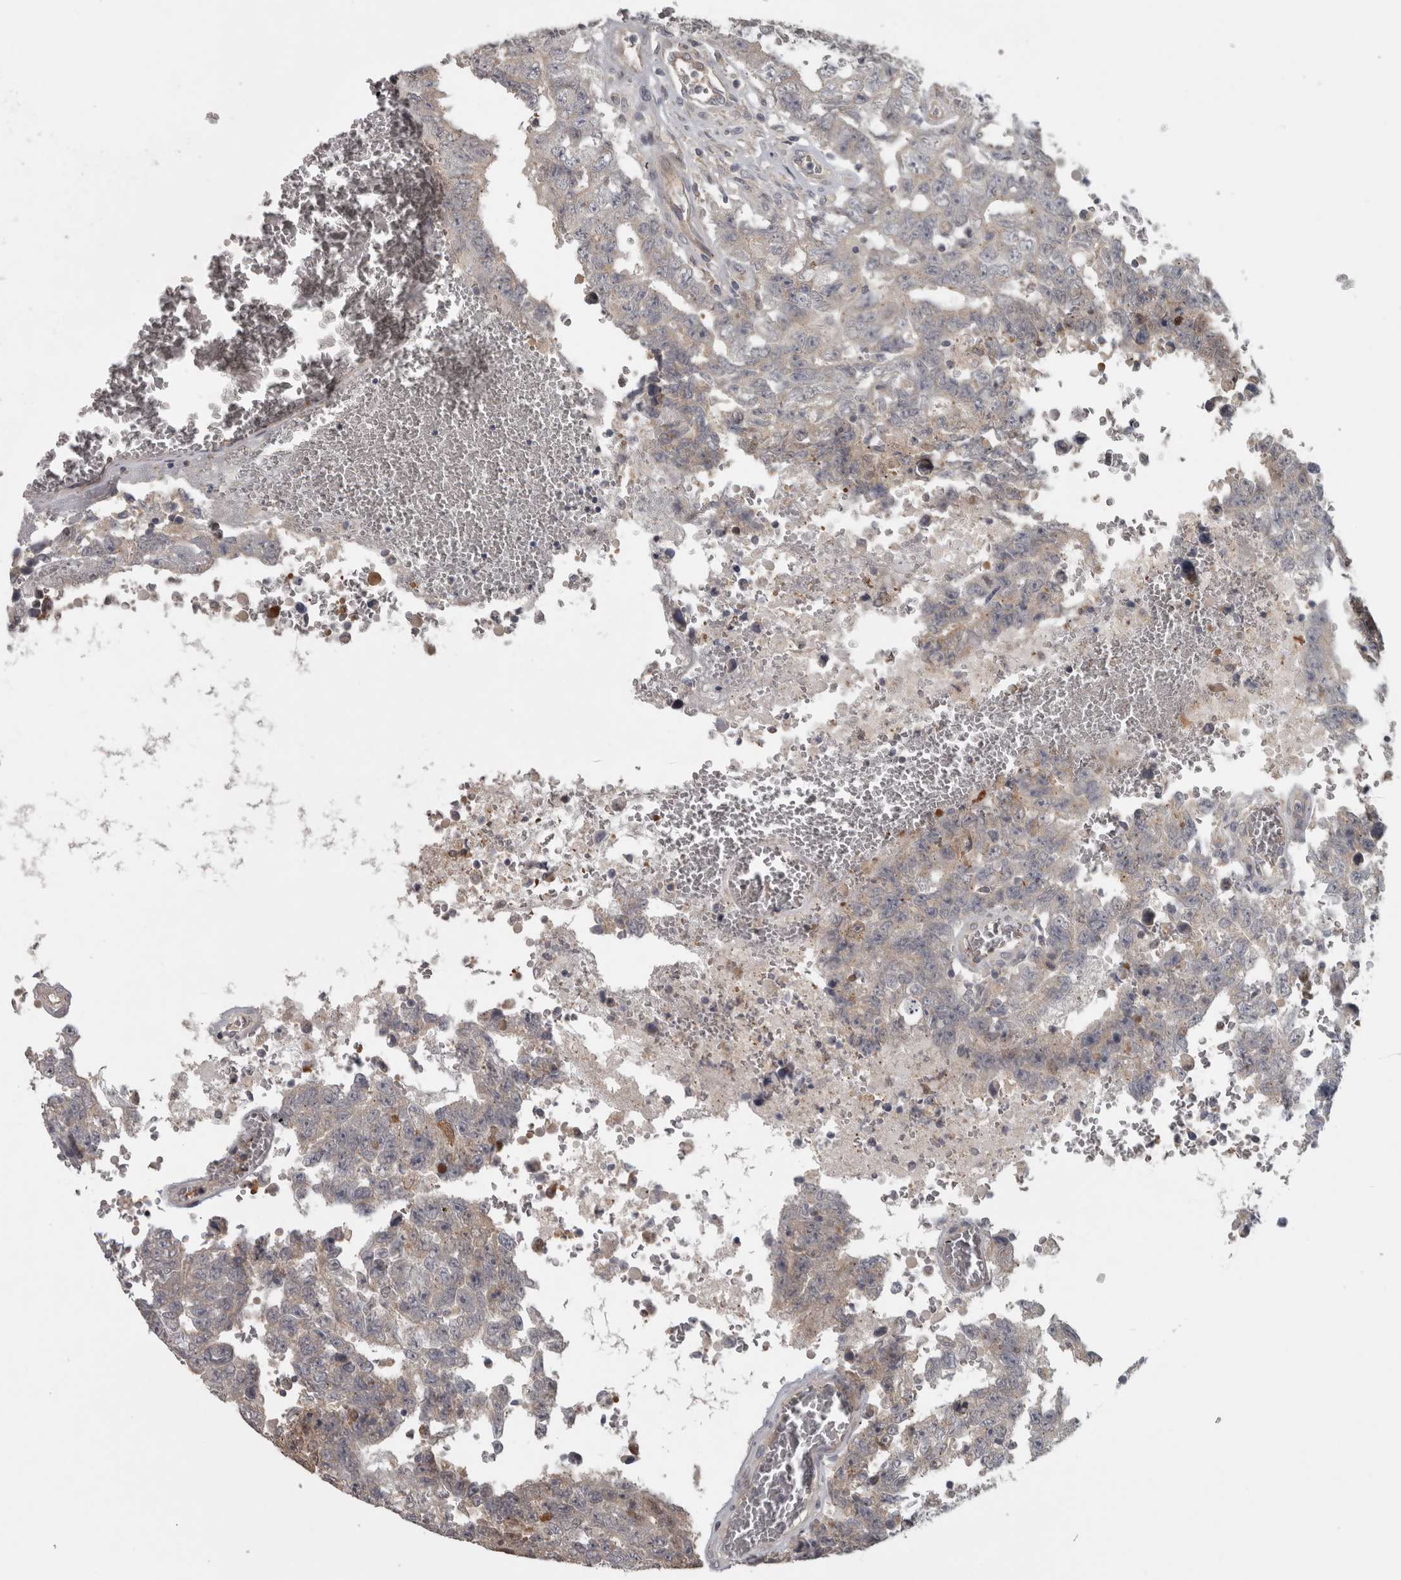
{"staining": {"intensity": "weak", "quantity": "<25%", "location": "cytoplasmic/membranous"}, "tissue": "testis cancer", "cell_type": "Tumor cells", "image_type": "cancer", "snomed": [{"axis": "morphology", "description": "Carcinoma, Embryonal, NOS"}, {"axis": "topography", "description": "Testis"}], "caption": "Immunohistochemistry of human embryonal carcinoma (testis) displays no positivity in tumor cells. (Immunohistochemistry, brightfield microscopy, high magnification).", "gene": "SLCO5A1", "patient": {"sex": "male", "age": 26}}